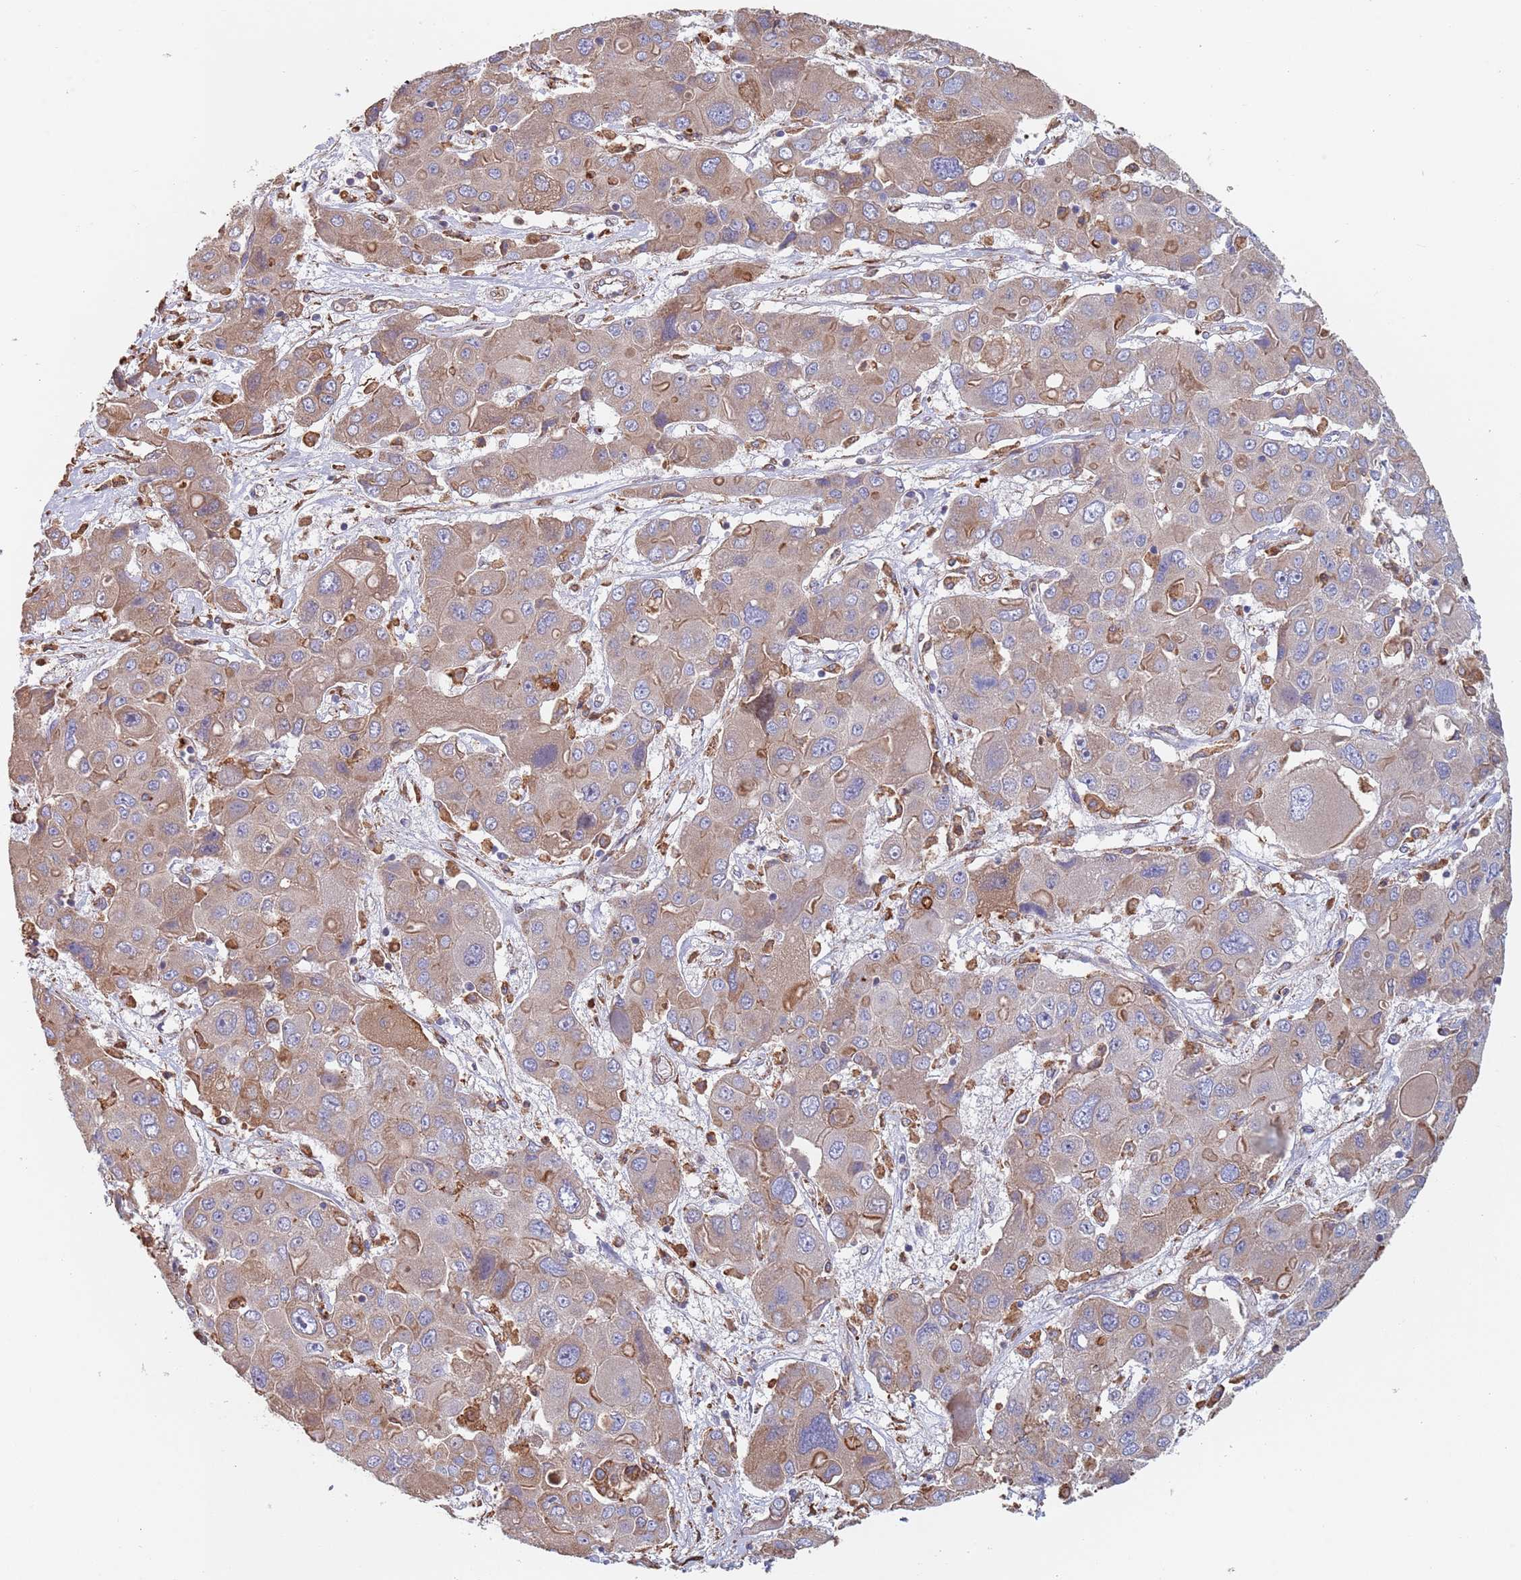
{"staining": {"intensity": "moderate", "quantity": "25%-75%", "location": "cytoplasmic/membranous"}, "tissue": "liver cancer", "cell_type": "Tumor cells", "image_type": "cancer", "snomed": [{"axis": "morphology", "description": "Cholangiocarcinoma"}, {"axis": "topography", "description": "Liver"}], "caption": "Immunohistochemistry staining of liver cholangiocarcinoma, which exhibits medium levels of moderate cytoplasmic/membranous positivity in approximately 25%-75% of tumor cells indicating moderate cytoplasmic/membranous protein expression. The staining was performed using DAB (brown) for protein detection and nuclei were counterstained in hematoxylin (blue).", "gene": "DCUN1D3", "patient": {"sex": "male", "age": 67}}